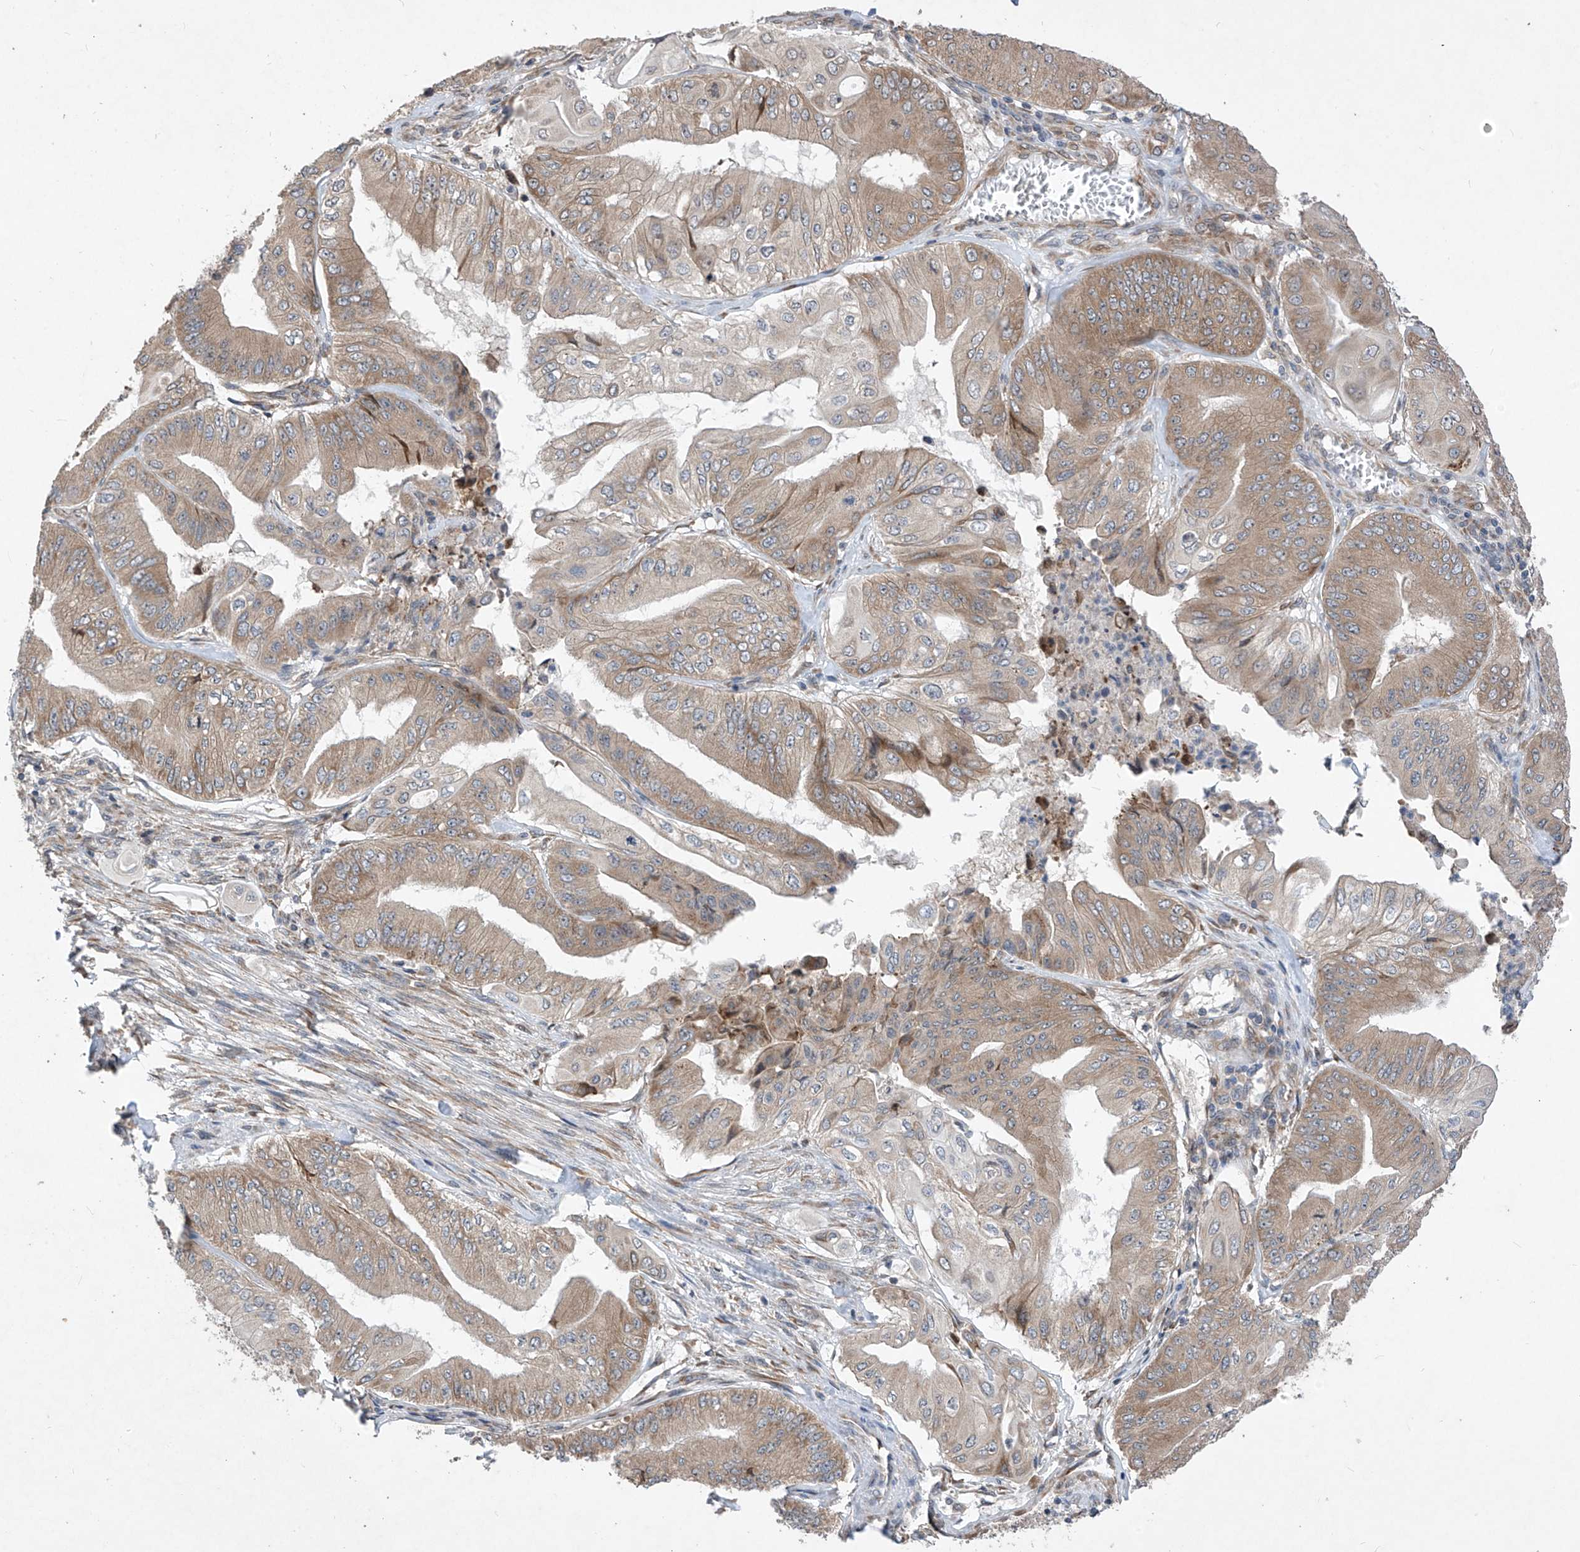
{"staining": {"intensity": "weak", "quantity": "25%-75%", "location": "cytoplasmic/membranous"}, "tissue": "pancreatic cancer", "cell_type": "Tumor cells", "image_type": "cancer", "snomed": [{"axis": "morphology", "description": "Adenocarcinoma, NOS"}, {"axis": "topography", "description": "Pancreas"}], "caption": "This image reveals immunohistochemistry staining of human pancreatic cancer, with low weak cytoplasmic/membranous expression in about 25%-75% of tumor cells.", "gene": "RPL34", "patient": {"sex": "female", "age": 77}}